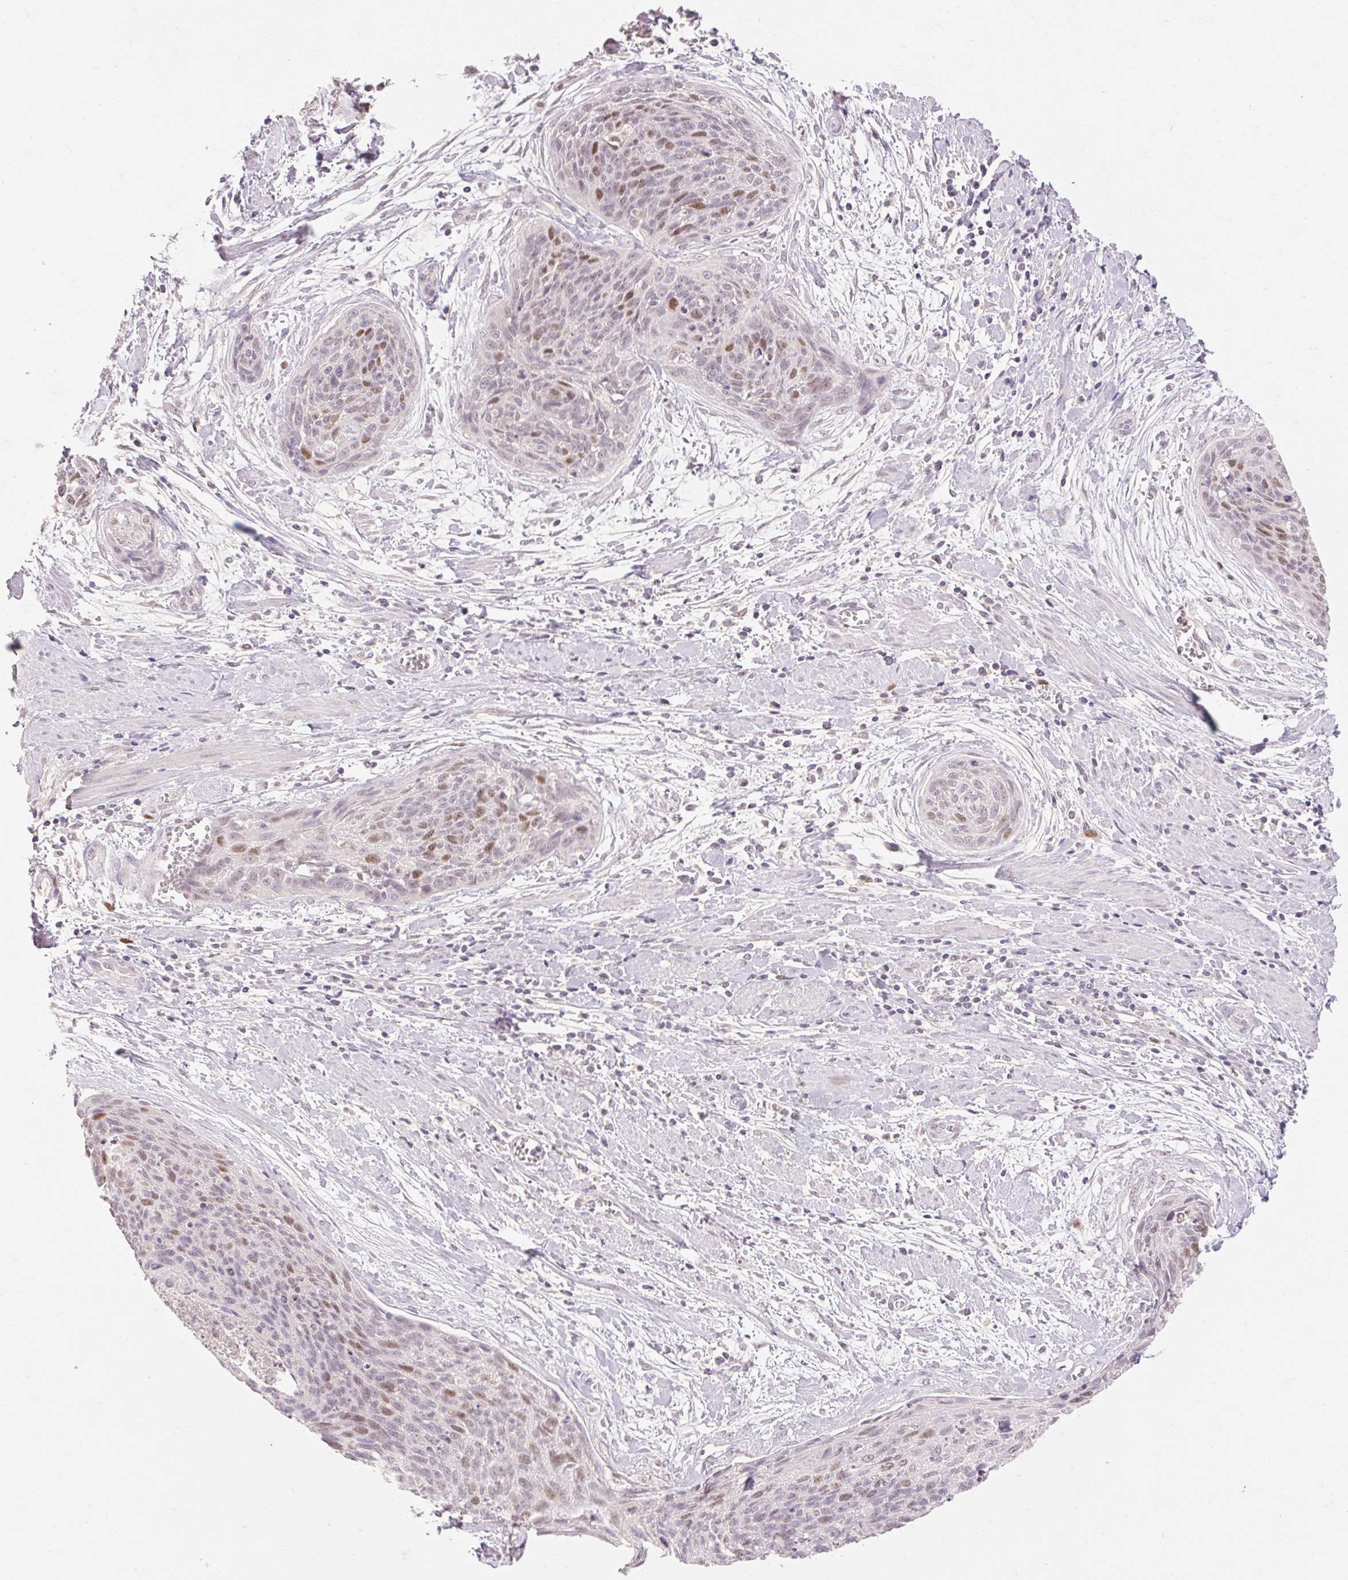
{"staining": {"intensity": "moderate", "quantity": "<25%", "location": "nuclear"}, "tissue": "cervical cancer", "cell_type": "Tumor cells", "image_type": "cancer", "snomed": [{"axis": "morphology", "description": "Squamous cell carcinoma, NOS"}, {"axis": "topography", "description": "Cervix"}], "caption": "Immunohistochemical staining of squamous cell carcinoma (cervical) demonstrates low levels of moderate nuclear expression in approximately <25% of tumor cells.", "gene": "SKP2", "patient": {"sex": "female", "age": 55}}